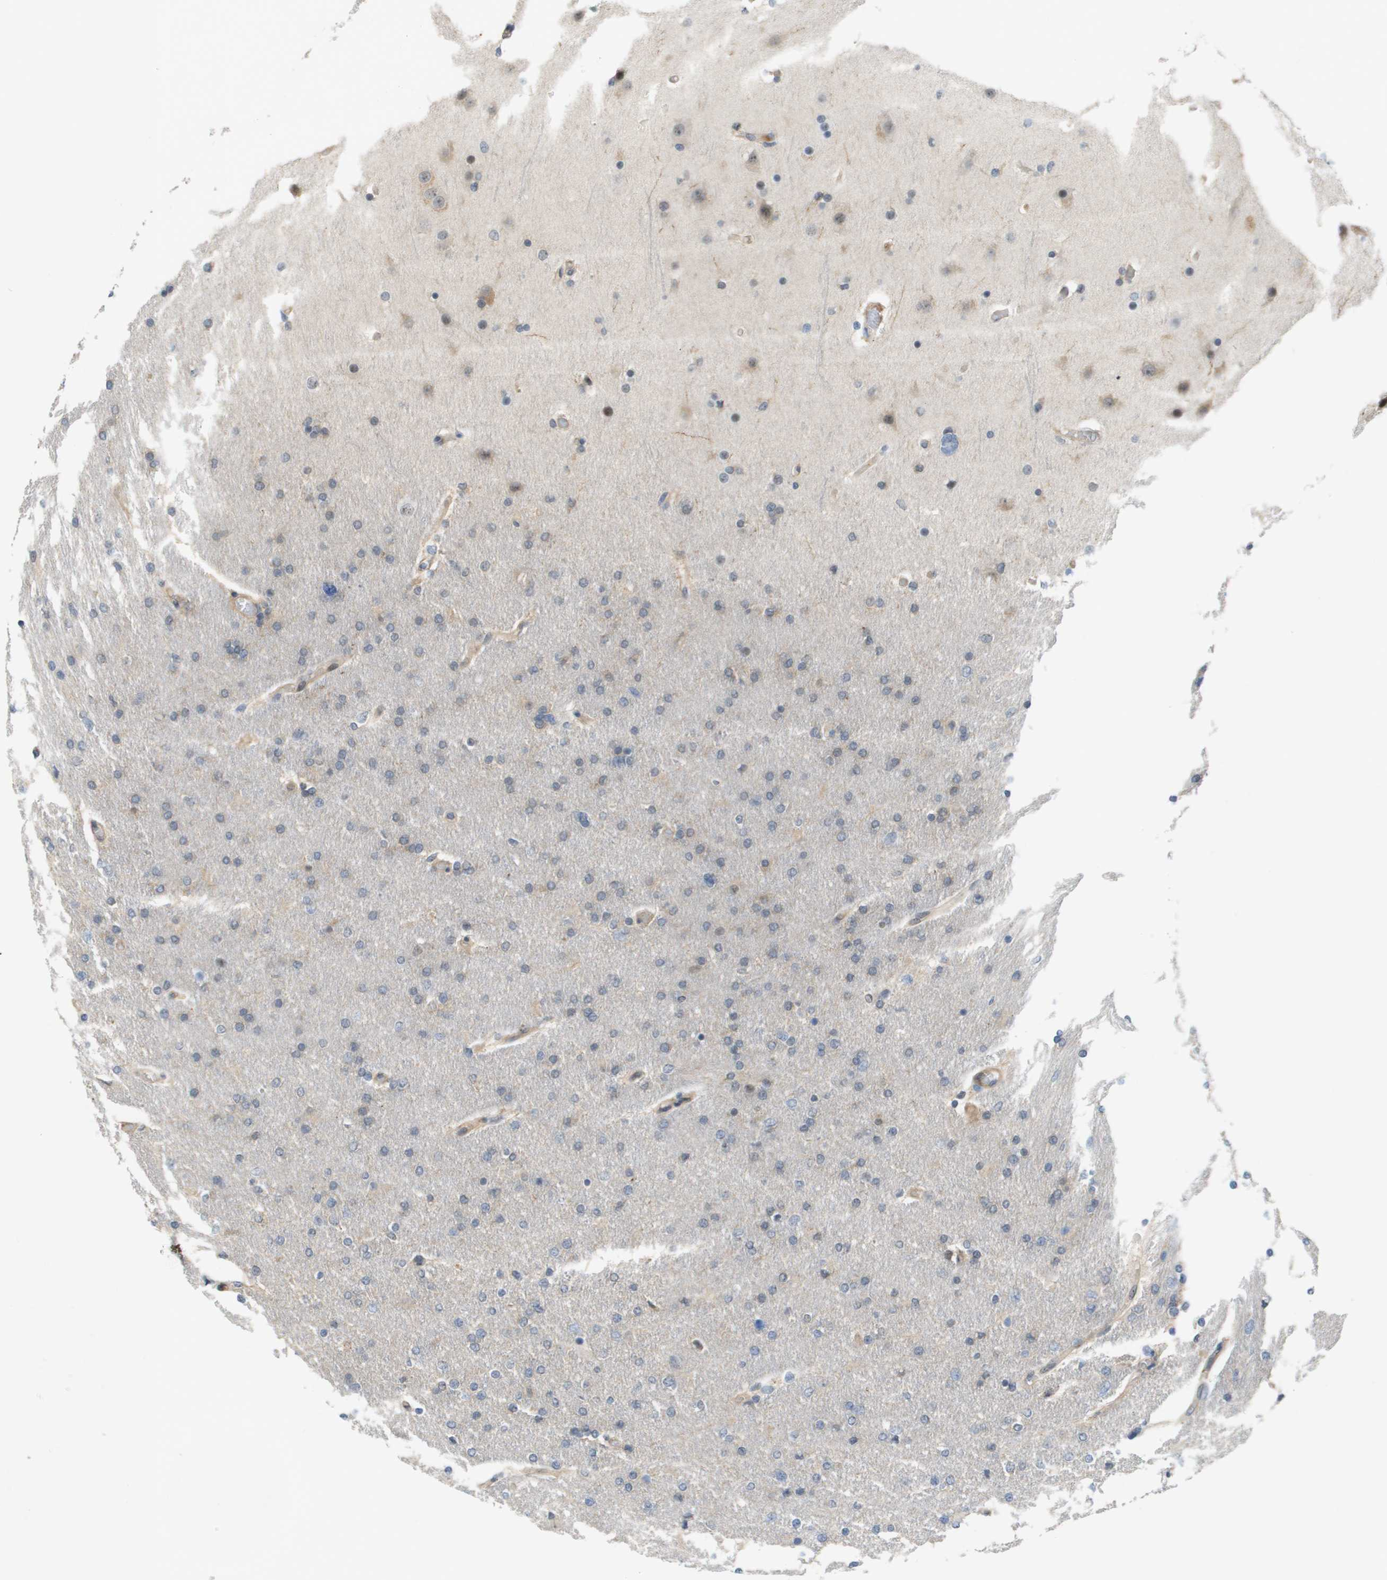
{"staining": {"intensity": "negative", "quantity": "none", "location": "none"}, "tissue": "glioma", "cell_type": "Tumor cells", "image_type": "cancer", "snomed": [{"axis": "morphology", "description": "Glioma, malignant, High grade"}, {"axis": "topography", "description": "Cerebral cortex"}], "caption": "Tumor cells show no significant expression in high-grade glioma (malignant).", "gene": "RNF112", "patient": {"sex": "female", "age": 36}}